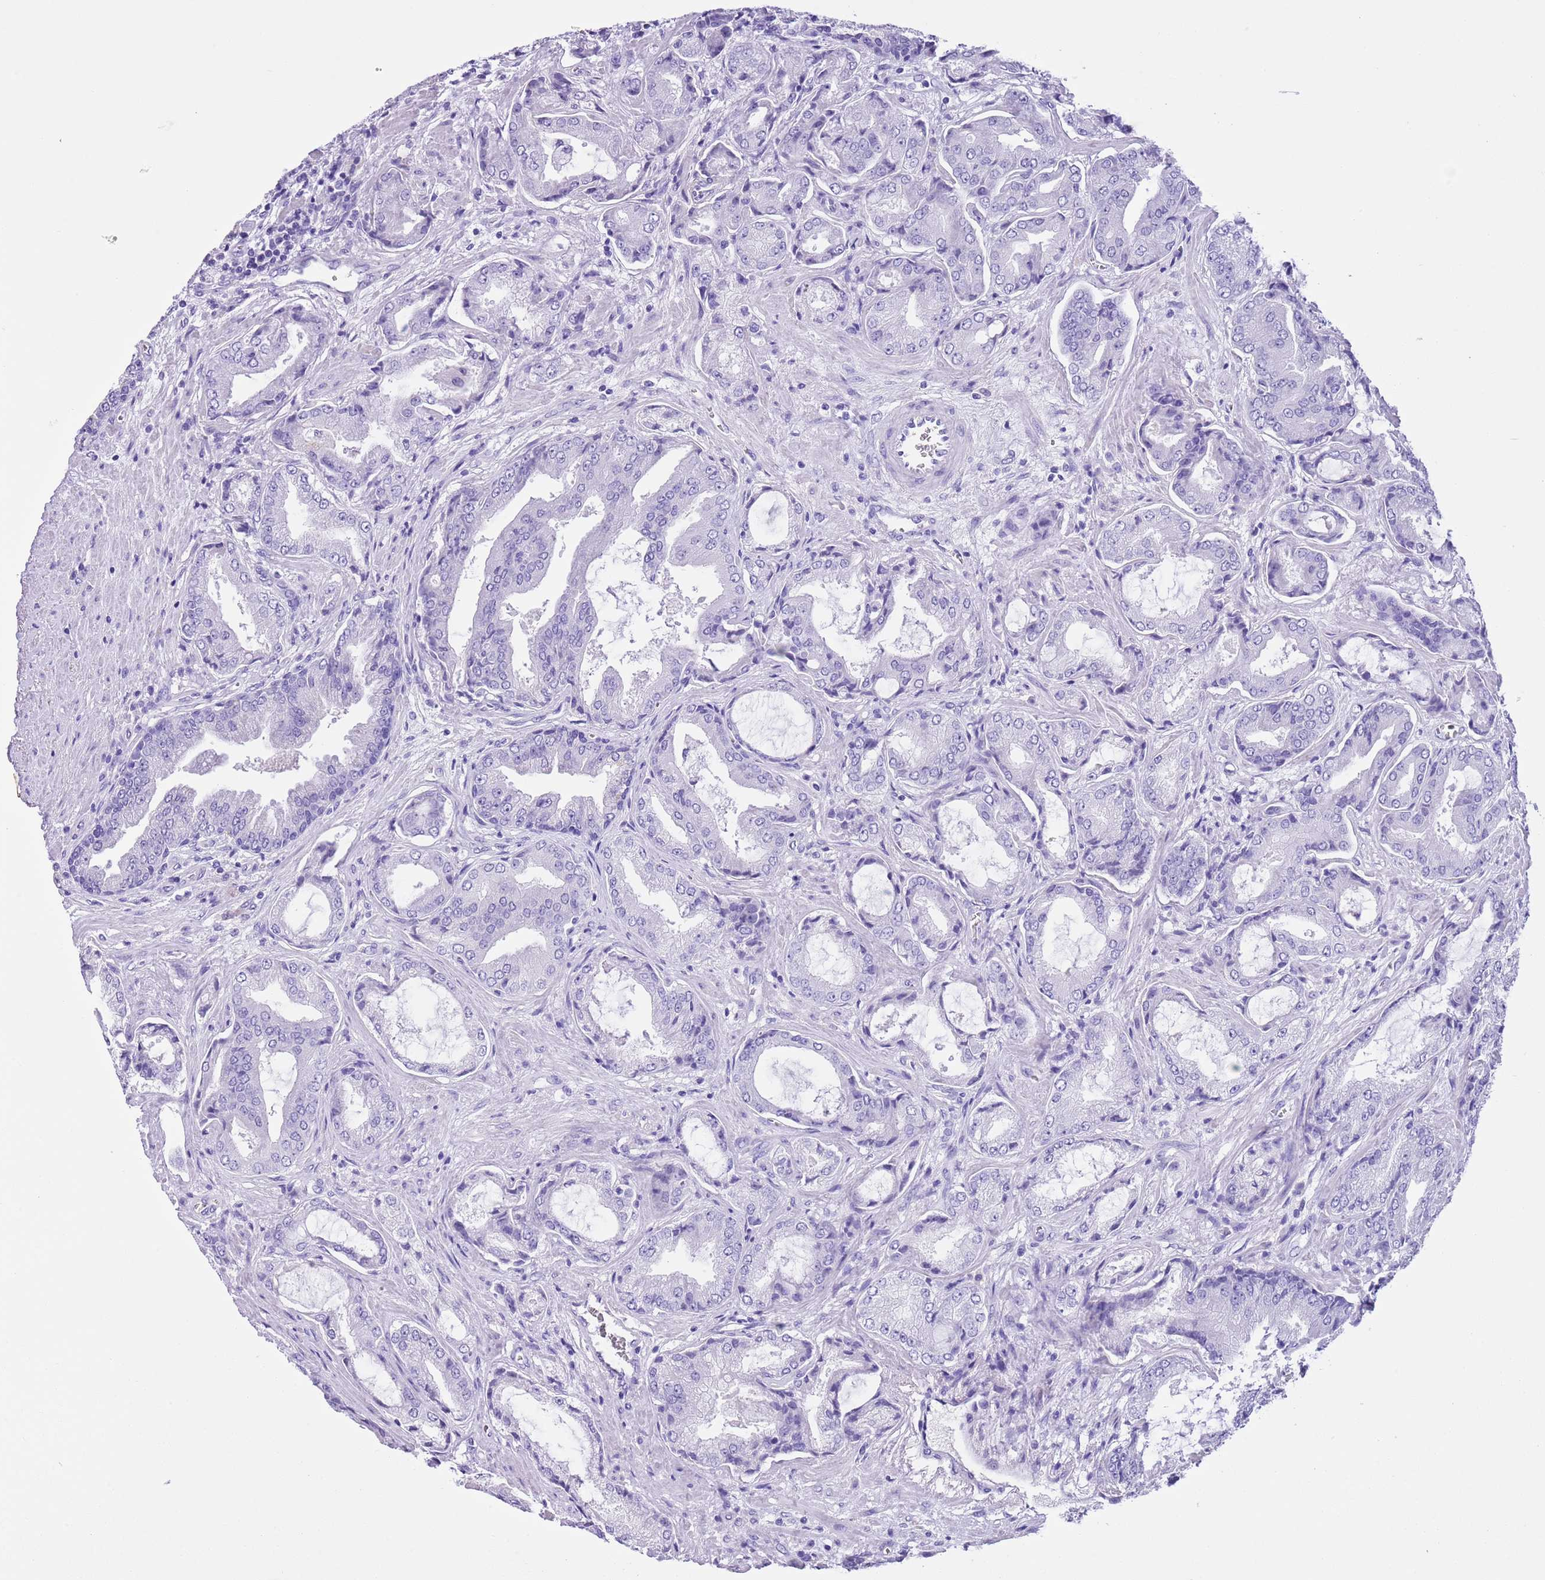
{"staining": {"intensity": "negative", "quantity": "none", "location": "none"}, "tissue": "prostate cancer", "cell_type": "Tumor cells", "image_type": "cancer", "snomed": [{"axis": "morphology", "description": "Adenocarcinoma, High grade"}, {"axis": "topography", "description": "Prostate"}], "caption": "Protein analysis of prostate high-grade adenocarcinoma displays no significant positivity in tumor cells.", "gene": "TBC1D10B", "patient": {"sex": "male", "age": 68}}